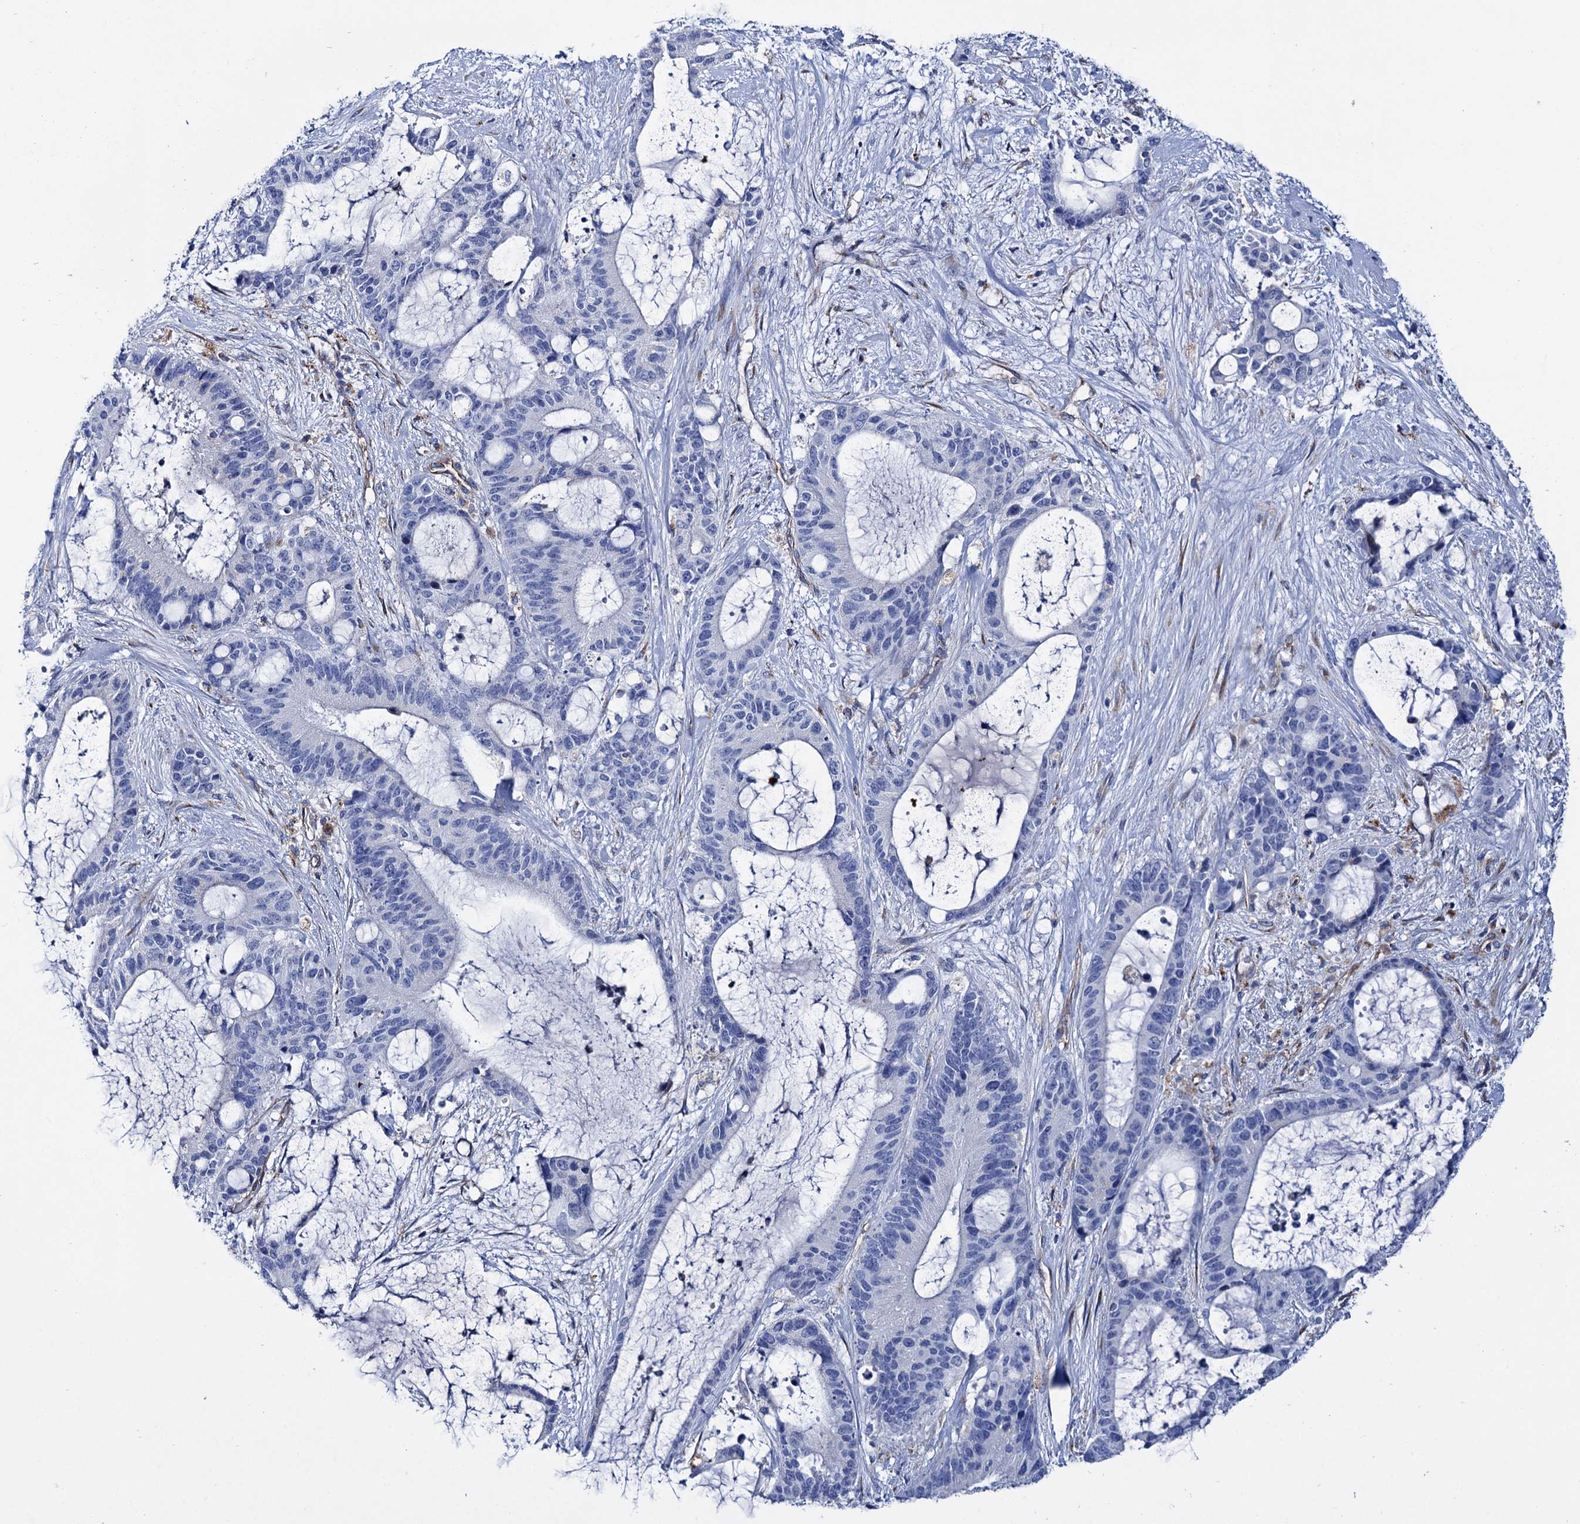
{"staining": {"intensity": "negative", "quantity": "none", "location": "none"}, "tissue": "liver cancer", "cell_type": "Tumor cells", "image_type": "cancer", "snomed": [{"axis": "morphology", "description": "Normal tissue, NOS"}, {"axis": "morphology", "description": "Cholangiocarcinoma"}, {"axis": "topography", "description": "Liver"}, {"axis": "topography", "description": "Peripheral nerve tissue"}], "caption": "An image of human cholangiocarcinoma (liver) is negative for staining in tumor cells.", "gene": "SCPEP1", "patient": {"sex": "female", "age": 73}}